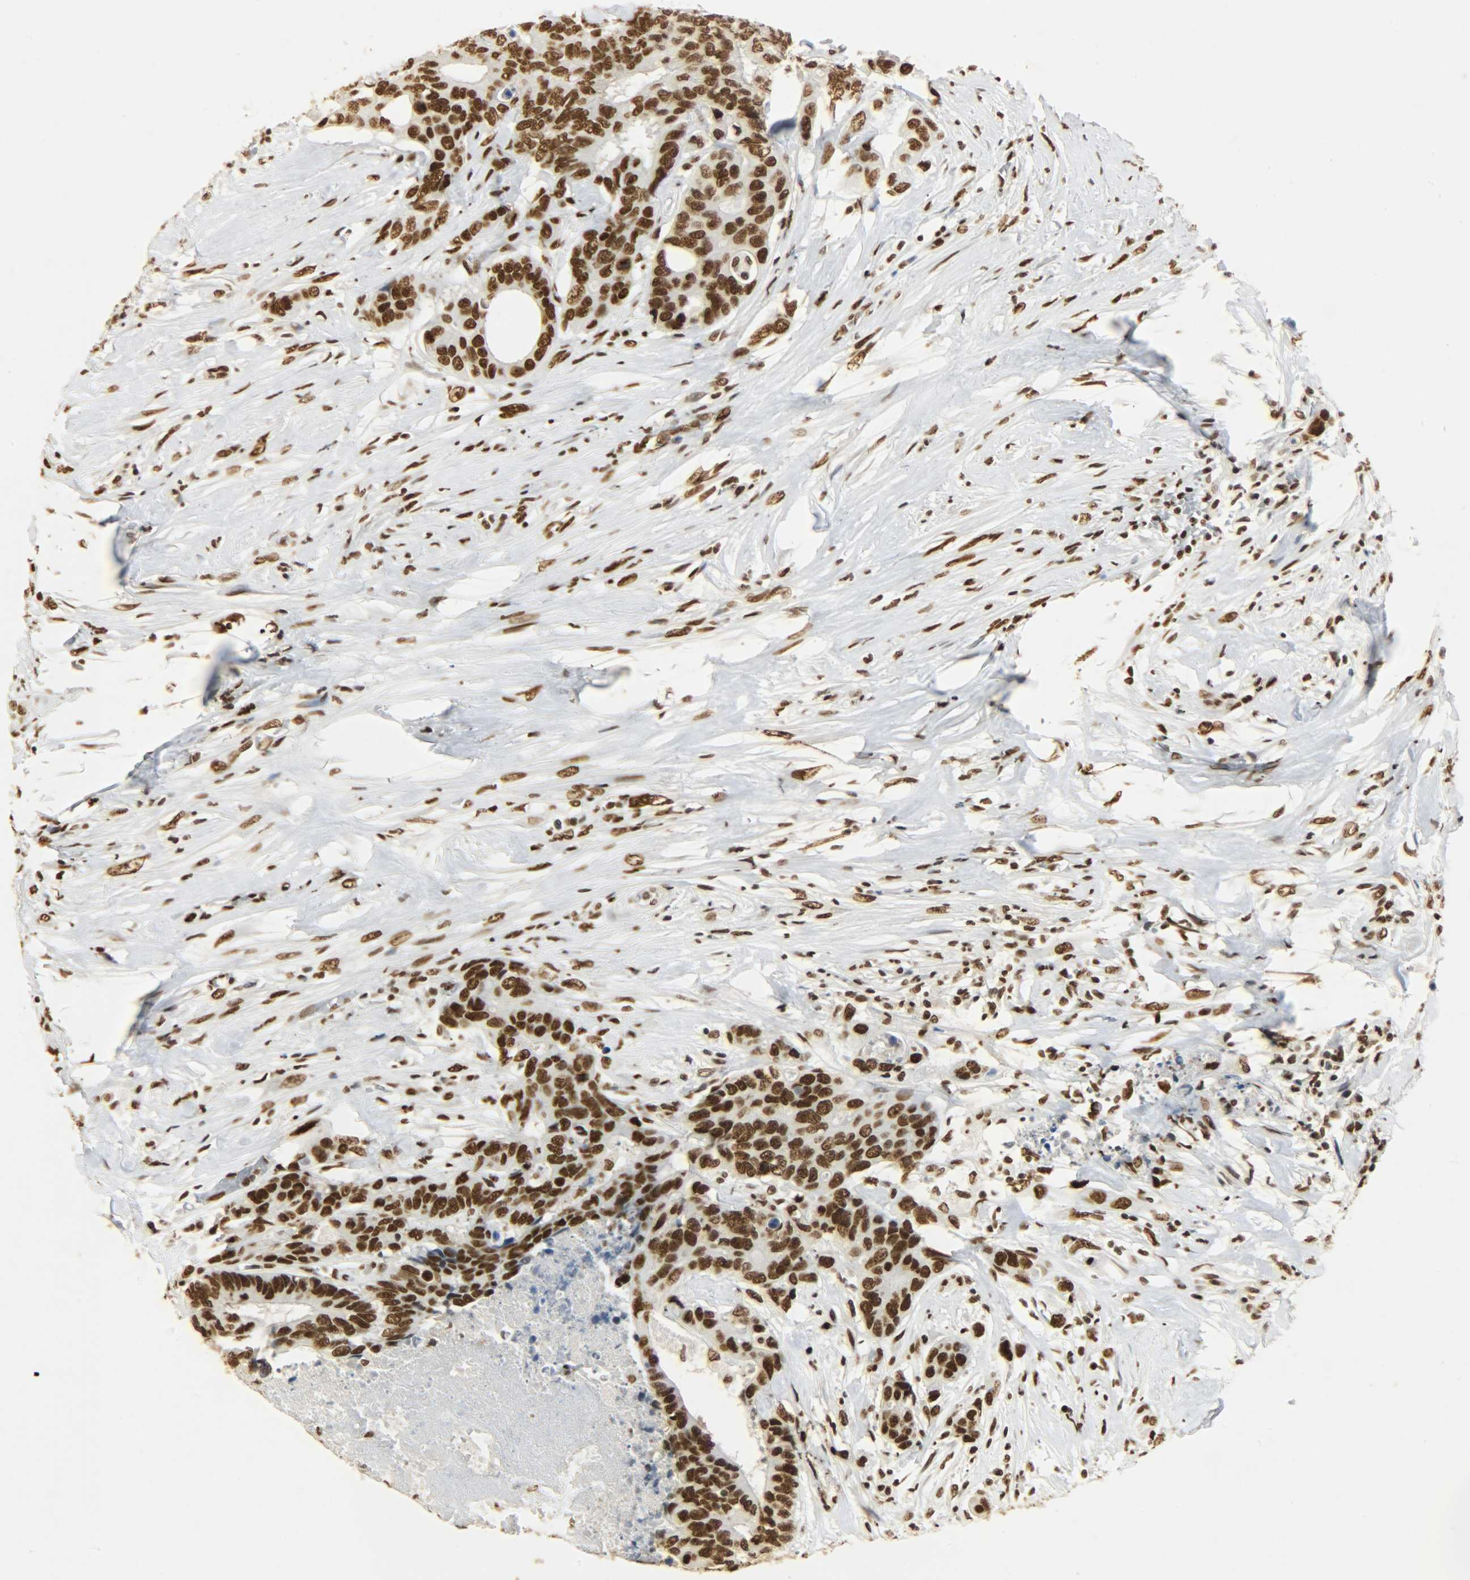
{"staining": {"intensity": "strong", "quantity": ">75%", "location": "nuclear"}, "tissue": "colorectal cancer", "cell_type": "Tumor cells", "image_type": "cancer", "snomed": [{"axis": "morphology", "description": "Adenocarcinoma, NOS"}, {"axis": "topography", "description": "Rectum"}], "caption": "A photomicrograph of colorectal cancer stained for a protein displays strong nuclear brown staining in tumor cells.", "gene": "KHDRBS1", "patient": {"sex": "male", "age": 55}}